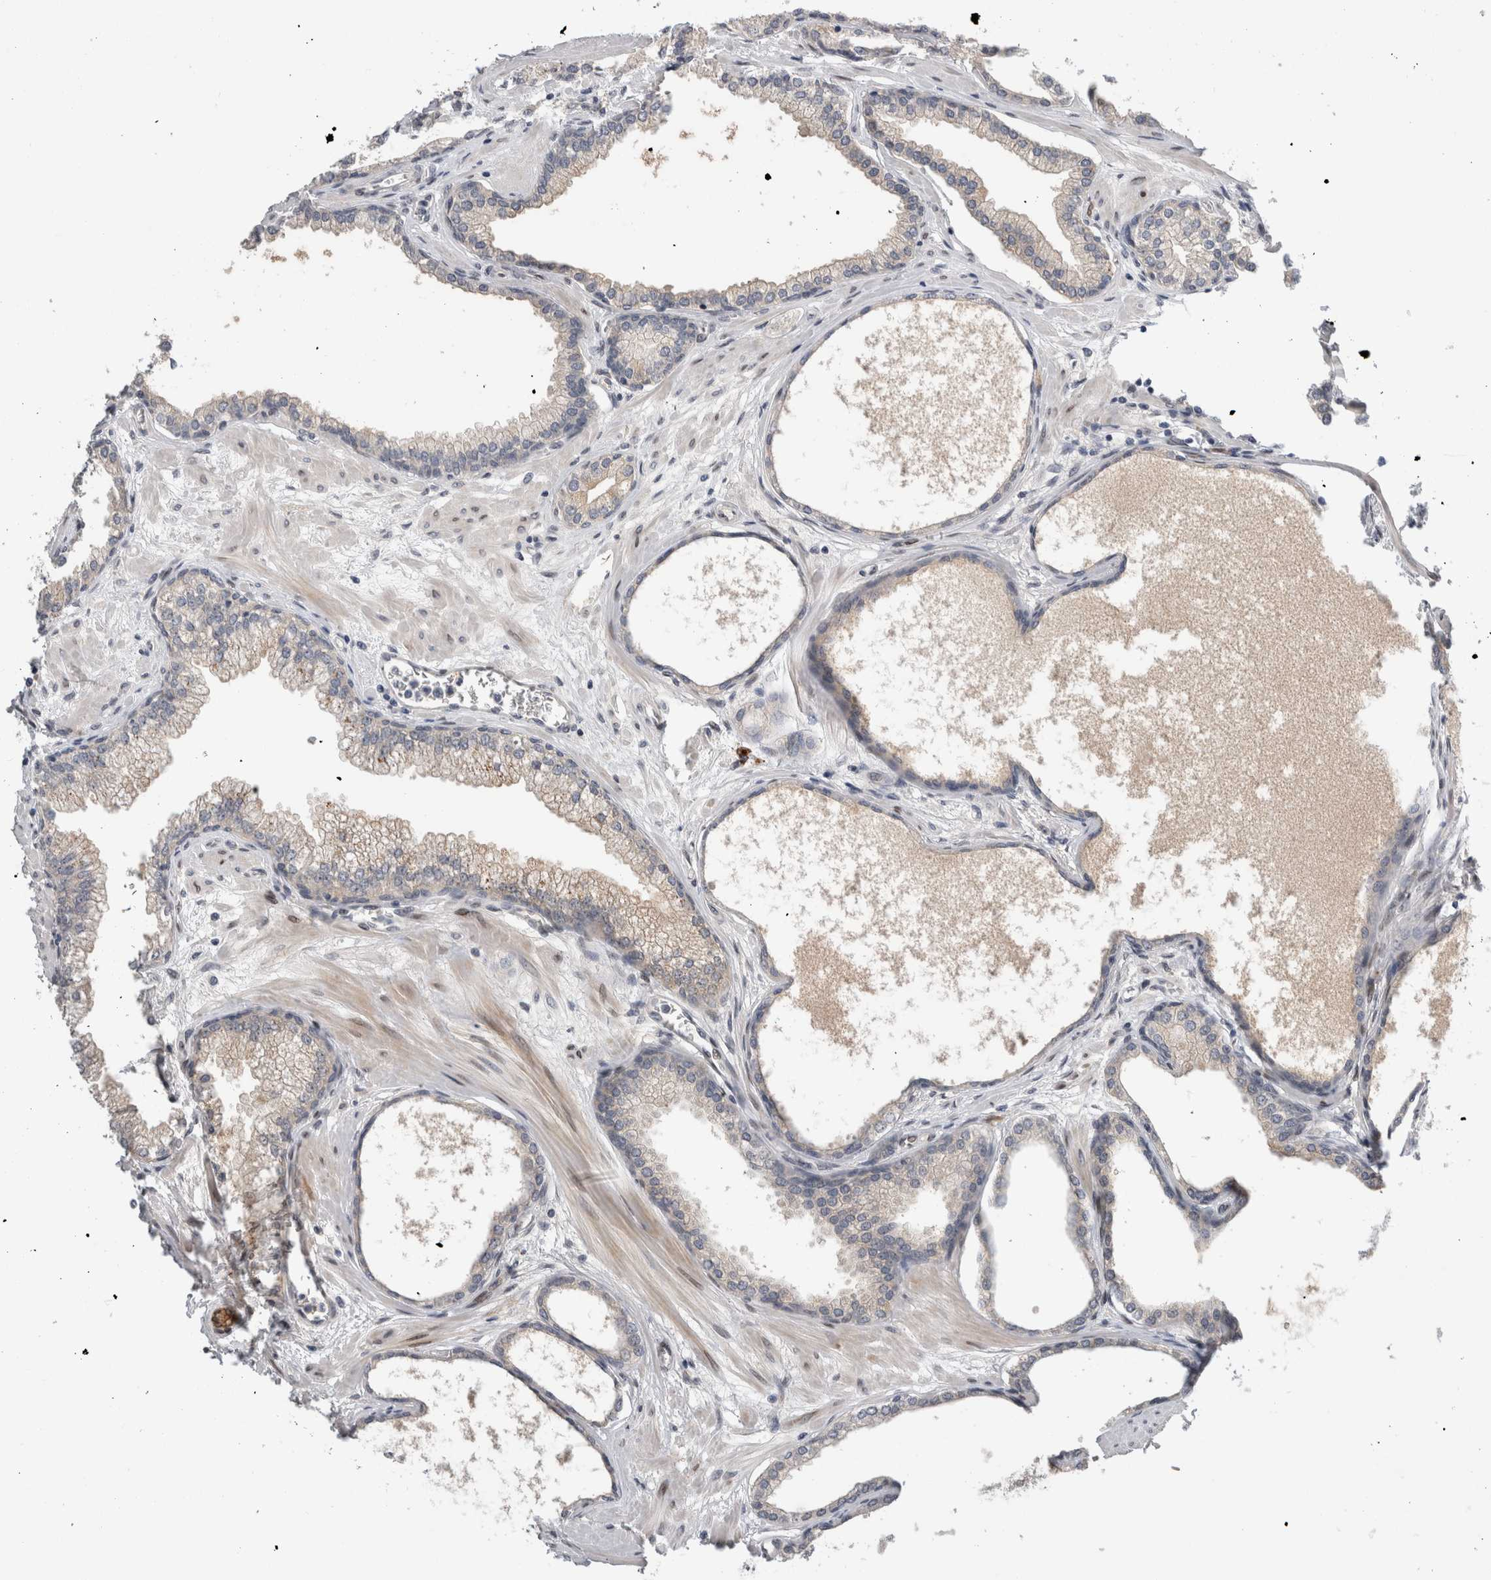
{"staining": {"intensity": "weak", "quantity": "<25%", "location": "cytoplasmic/membranous"}, "tissue": "prostate", "cell_type": "Glandular cells", "image_type": "normal", "snomed": [{"axis": "morphology", "description": "Normal tissue, NOS"}, {"axis": "morphology", "description": "Urothelial carcinoma, Low grade"}, {"axis": "topography", "description": "Urinary bladder"}, {"axis": "topography", "description": "Prostate"}], "caption": "Photomicrograph shows no significant protein staining in glandular cells of unremarkable prostate.", "gene": "DMTN", "patient": {"sex": "male", "age": 60}}